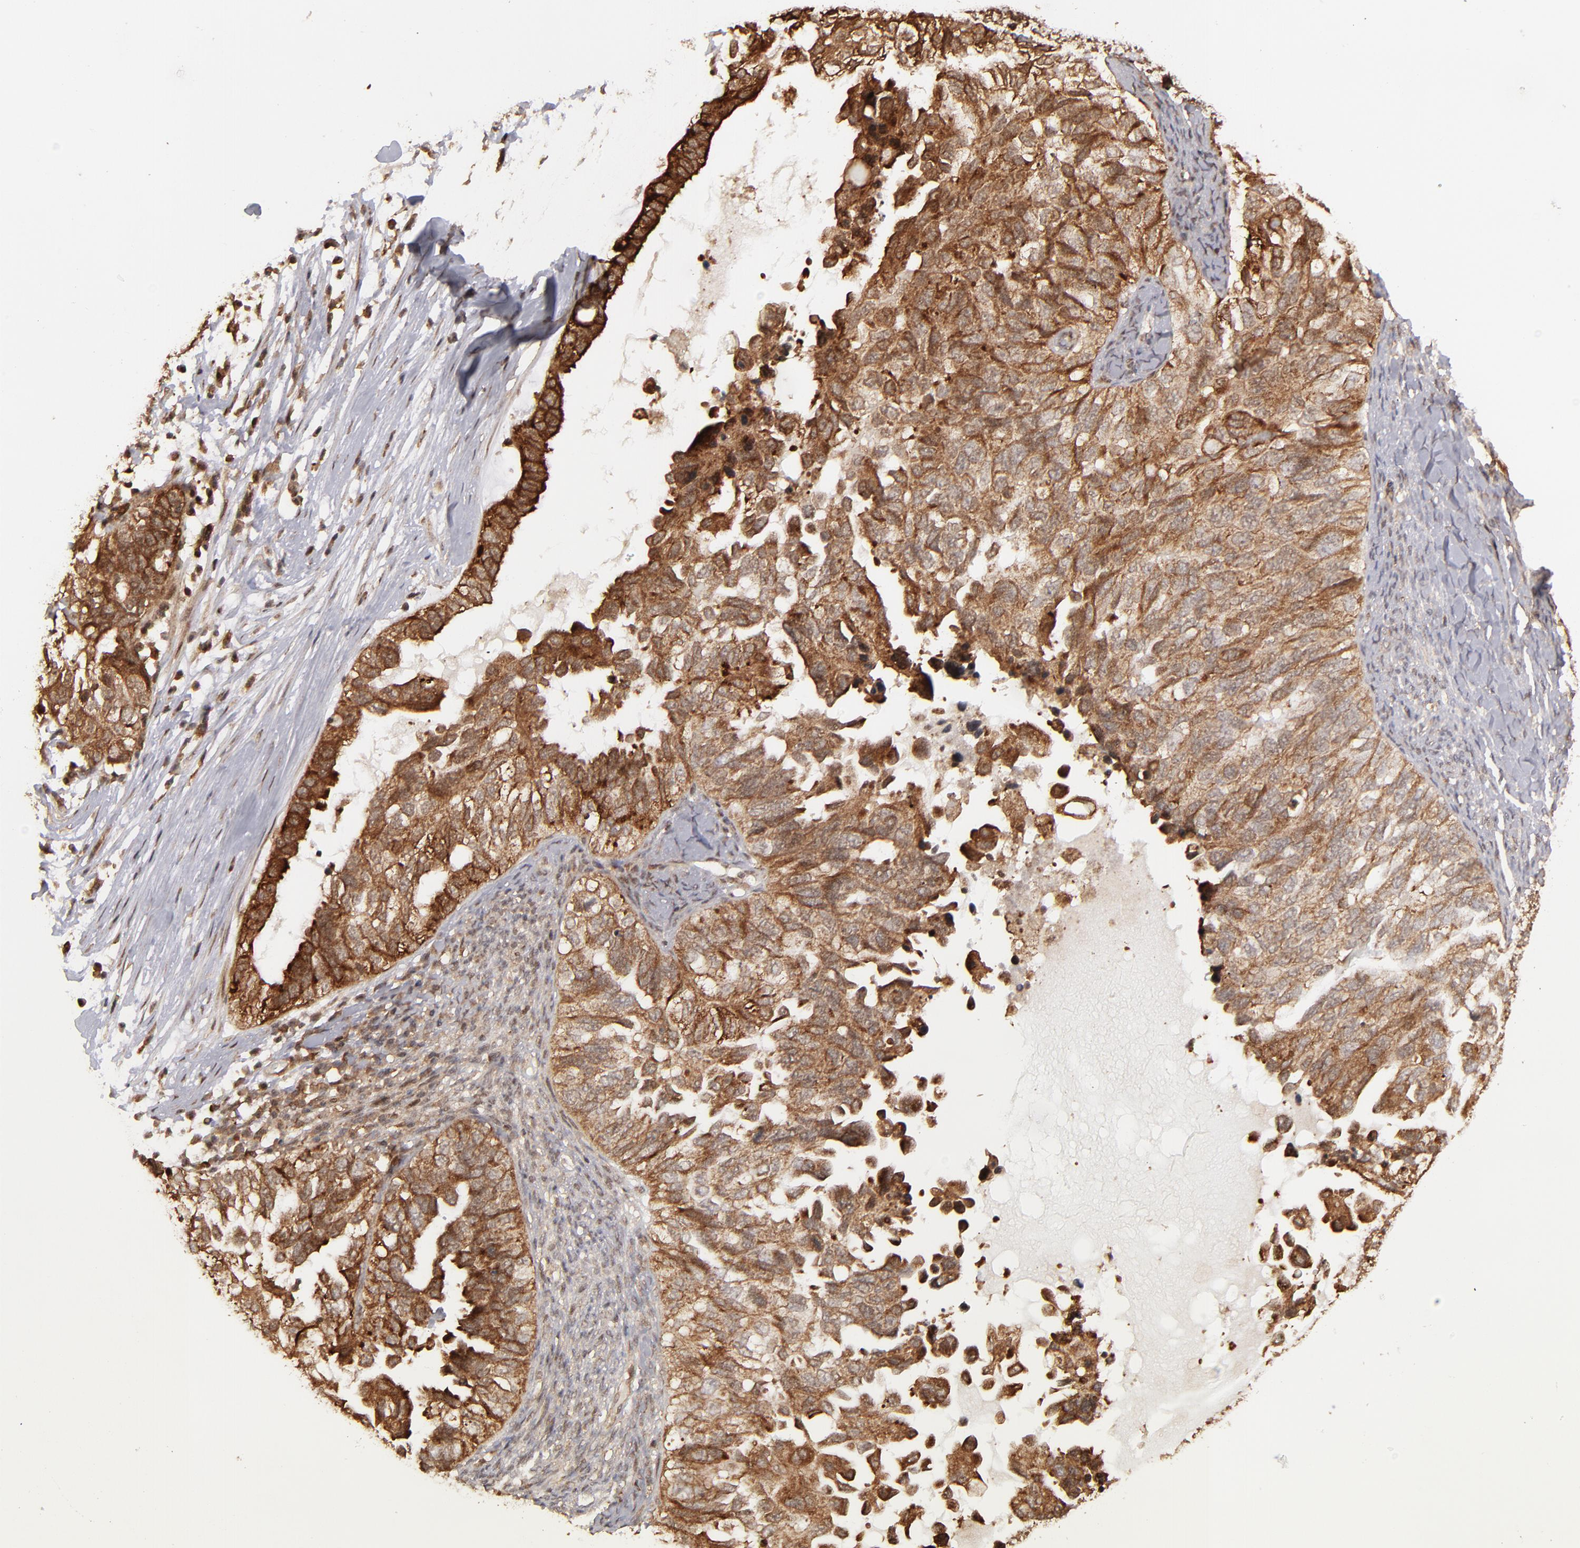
{"staining": {"intensity": "strong", "quantity": ">75%", "location": "cytoplasmic/membranous,nuclear"}, "tissue": "ovarian cancer", "cell_type": "Tumor cells", "image_type": "cancer", "snomed": [{"axis": "morphology", "description": "Cystadenocarcinoma, serous, NOS"}, {"axis": "topography", "description": "Ovary"}], "caption": "Protein expression analysis of ovarian cancer demonstrates strong cytoplasmic/membranous and nuclear positivity in about >75% of tumor cells.", "gene": "RGS6", "patient": {"sex": "female", "age": 82}}